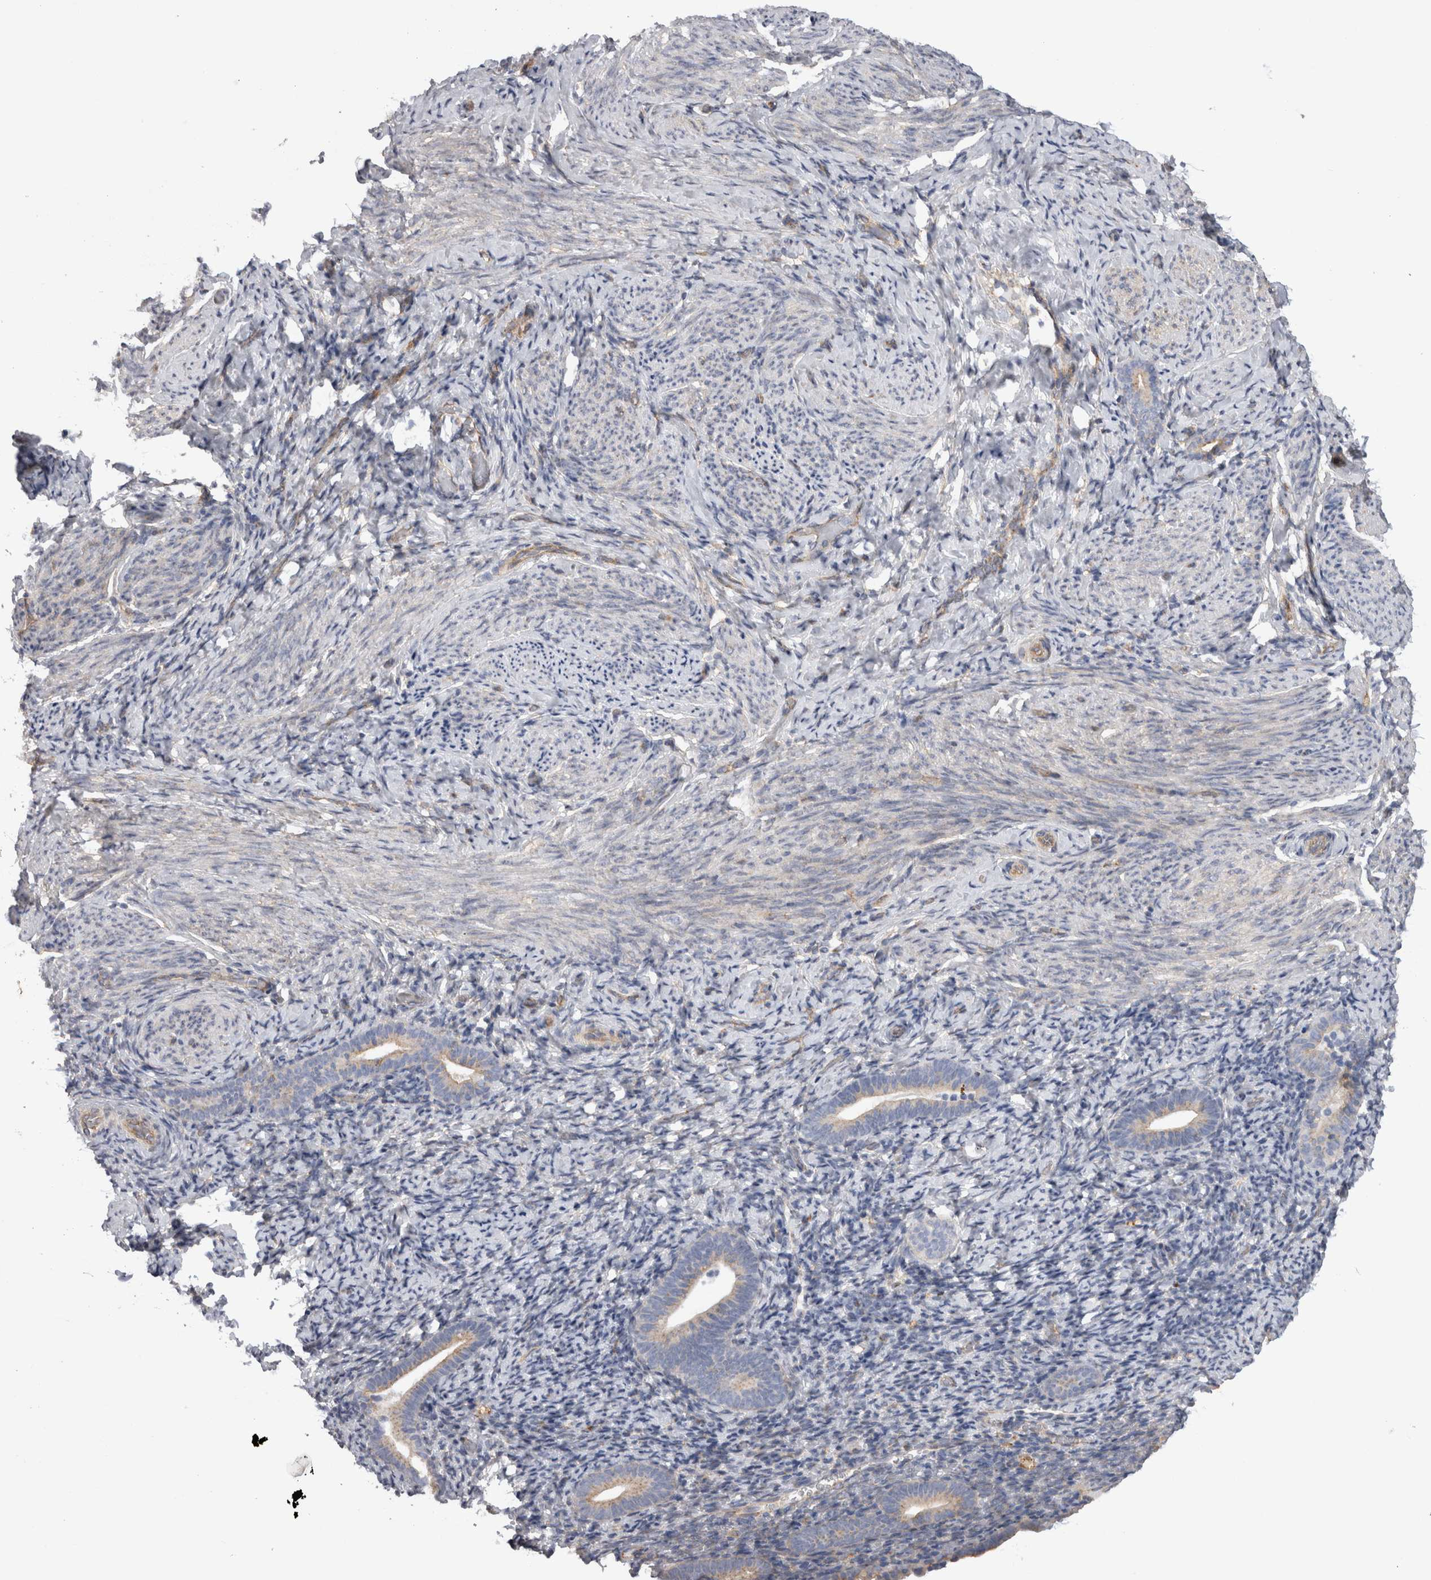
{"staining": {"intensity": "negative", "quantity": "none", "location": "none"}, "tissue": "endometrium", "cell_type": "Cells in endometrial stroma", "image_type": "normal", "snomed": [{"axis": "morphology", "description": "Normal tissue, NOS"}, {"axis": "topography", "description": "Endometrium"}], "caption": "A high-resolution image shows immunohistochemistry (IHC) staining of normal endometrium, which reveals no significant expression in cells in endometrial stroma.", "gene": "ATXN3L", "patient": {"sex": "female", "age": 51}}